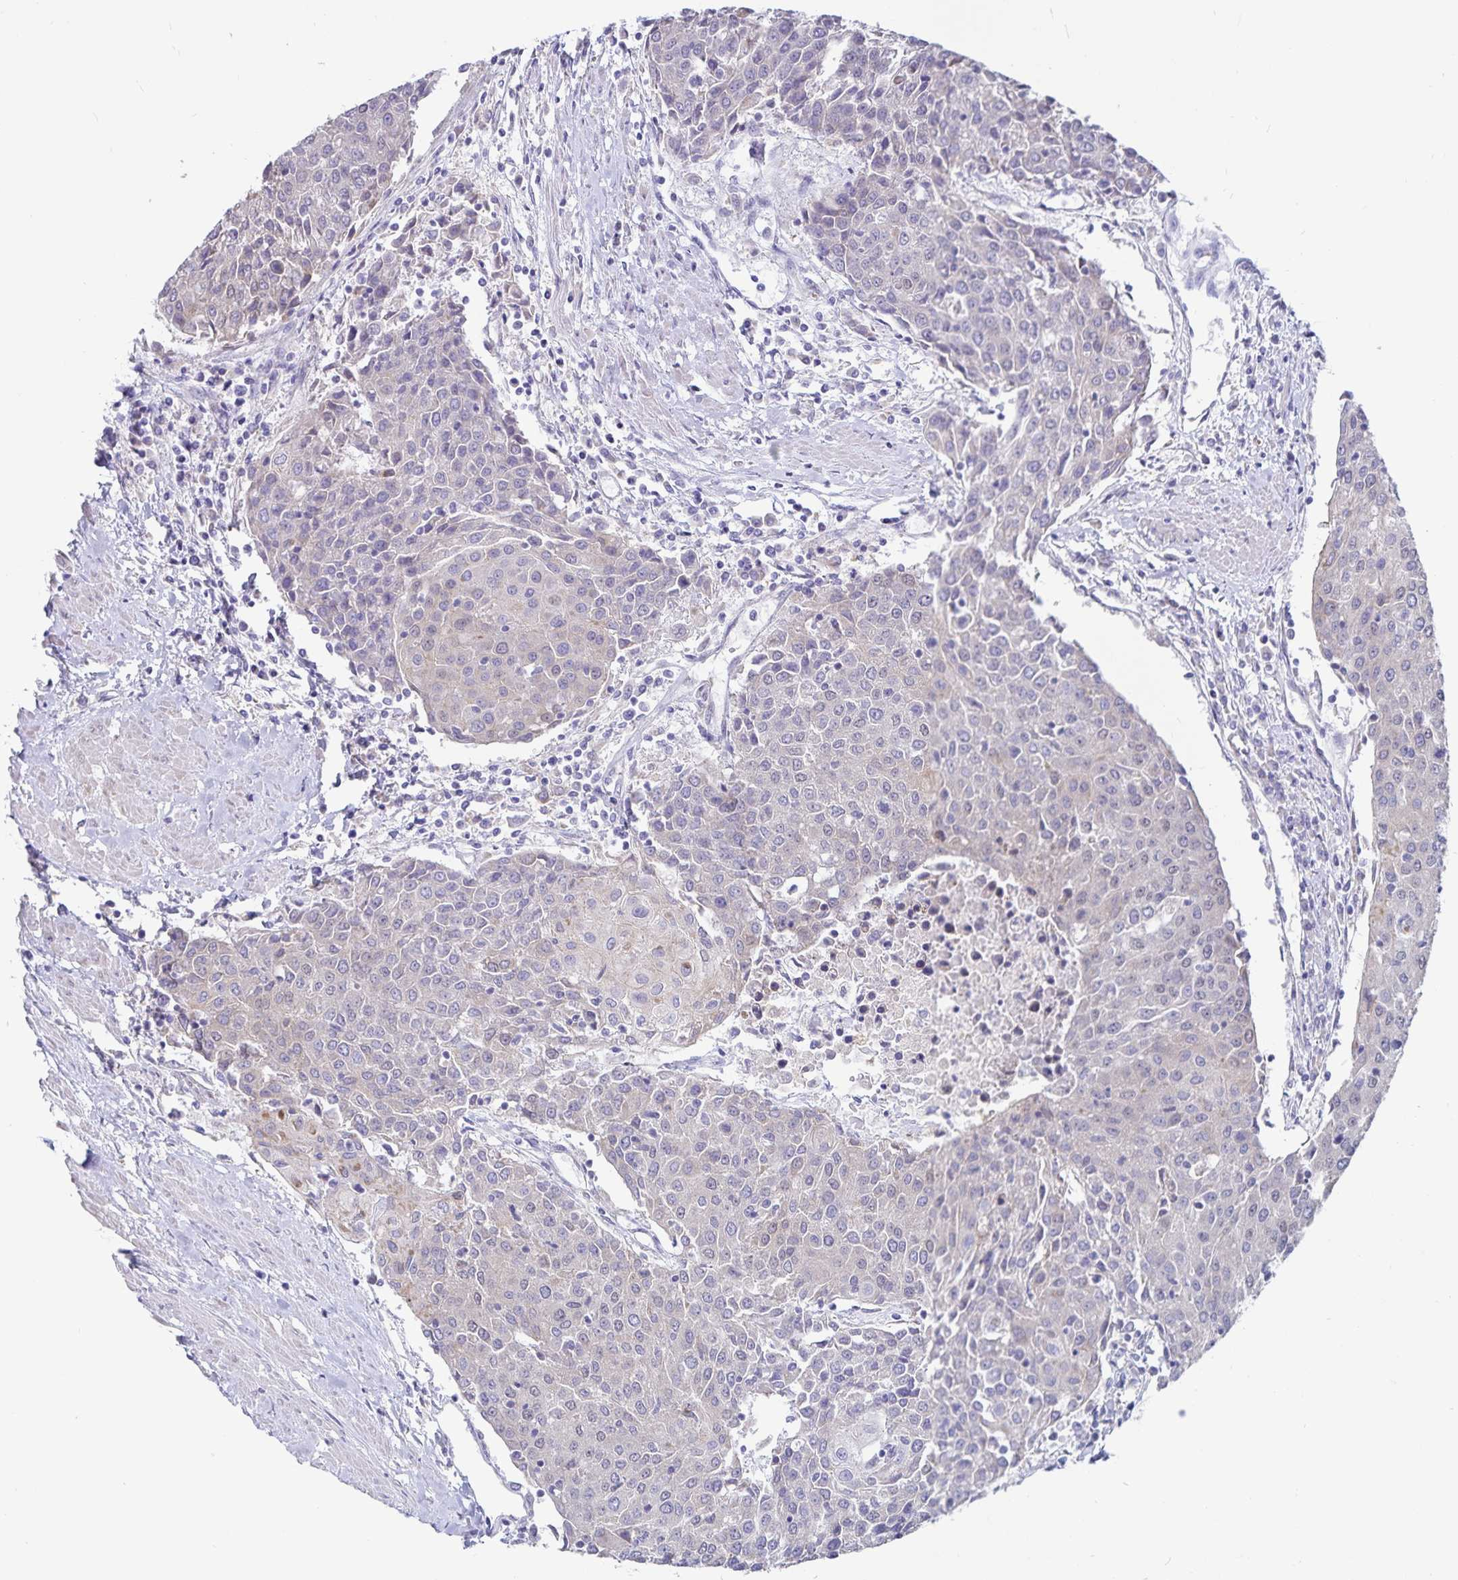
{"staining": {"intensity": "negative", "quantity": "none", "location": "none"}, "tissue": "urothelial cancer", "cell_type": "Tumor cells", "image_type": "cancer", "snomed": [{"axis": "morphology", "description": "Urothelial carcinoma, High grade"}, {"axis": "topography", "description": "Urinary bladder"}], "caption": "The immunohistochemistry image has no significant positivity in tumor cells of high-grade urothelial carcinoma tissue.", "gene": "ATP2A2", "patient": {"sex": "female", "age": 85}}